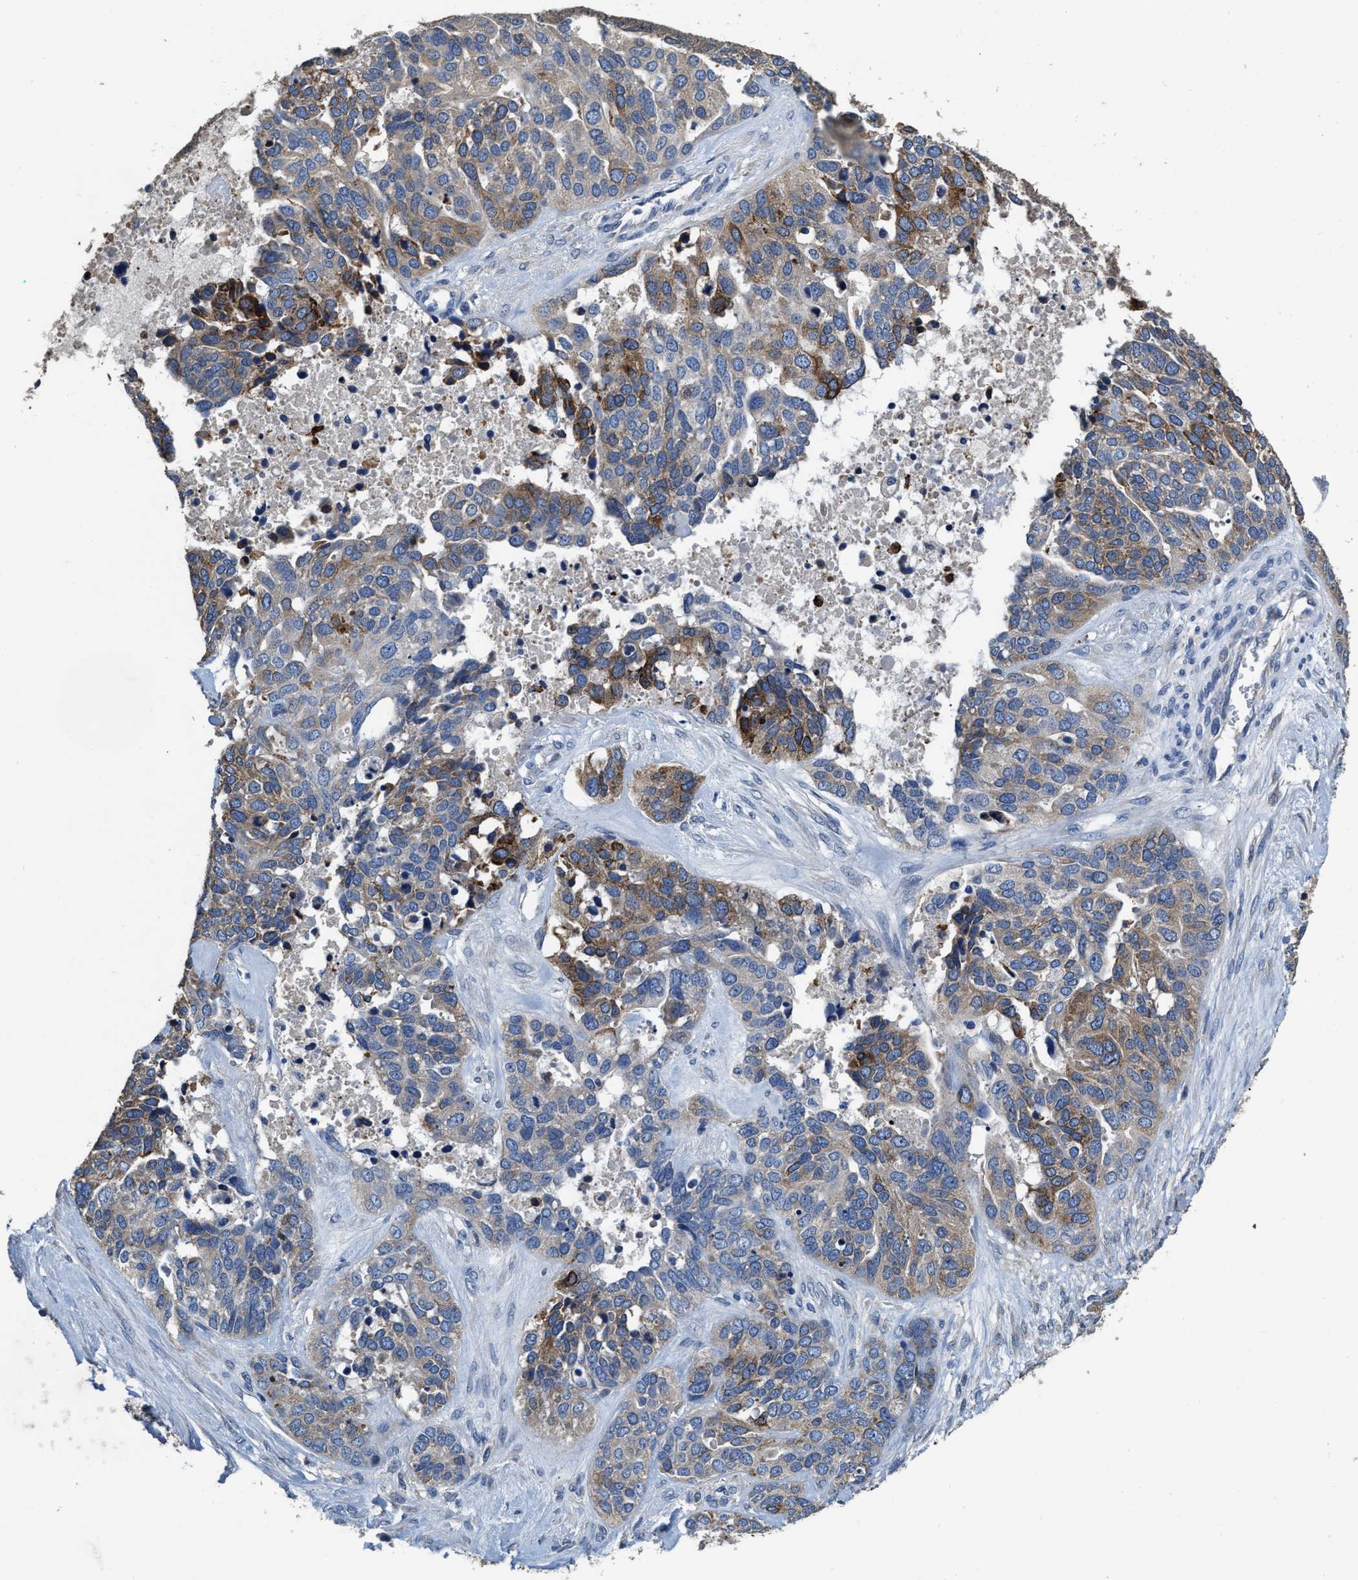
{"staining": {"intensity": "moderate", "quantity": "25%-75%", "location": "cytoplasmic/membranous"}, "tissue": "ovarian cancer", "cell_type": "Tumor cells", "image_type": "cancer", "snomed": [{"axis": "morphology", "description": "Cystadenocarcinoma, serous, NOS"}, {"axis": "topography", "description": "Ovary"}], "caption": "Immunohistochemistry of serous cystadenocarcinoma (ovarian) displays medium levels of moderate cytoplasmic/membranous staining in approximately 25%-75% of tumor cells.", "gene": "PEG10", "patient": {"sex": "female", "age": 44}}